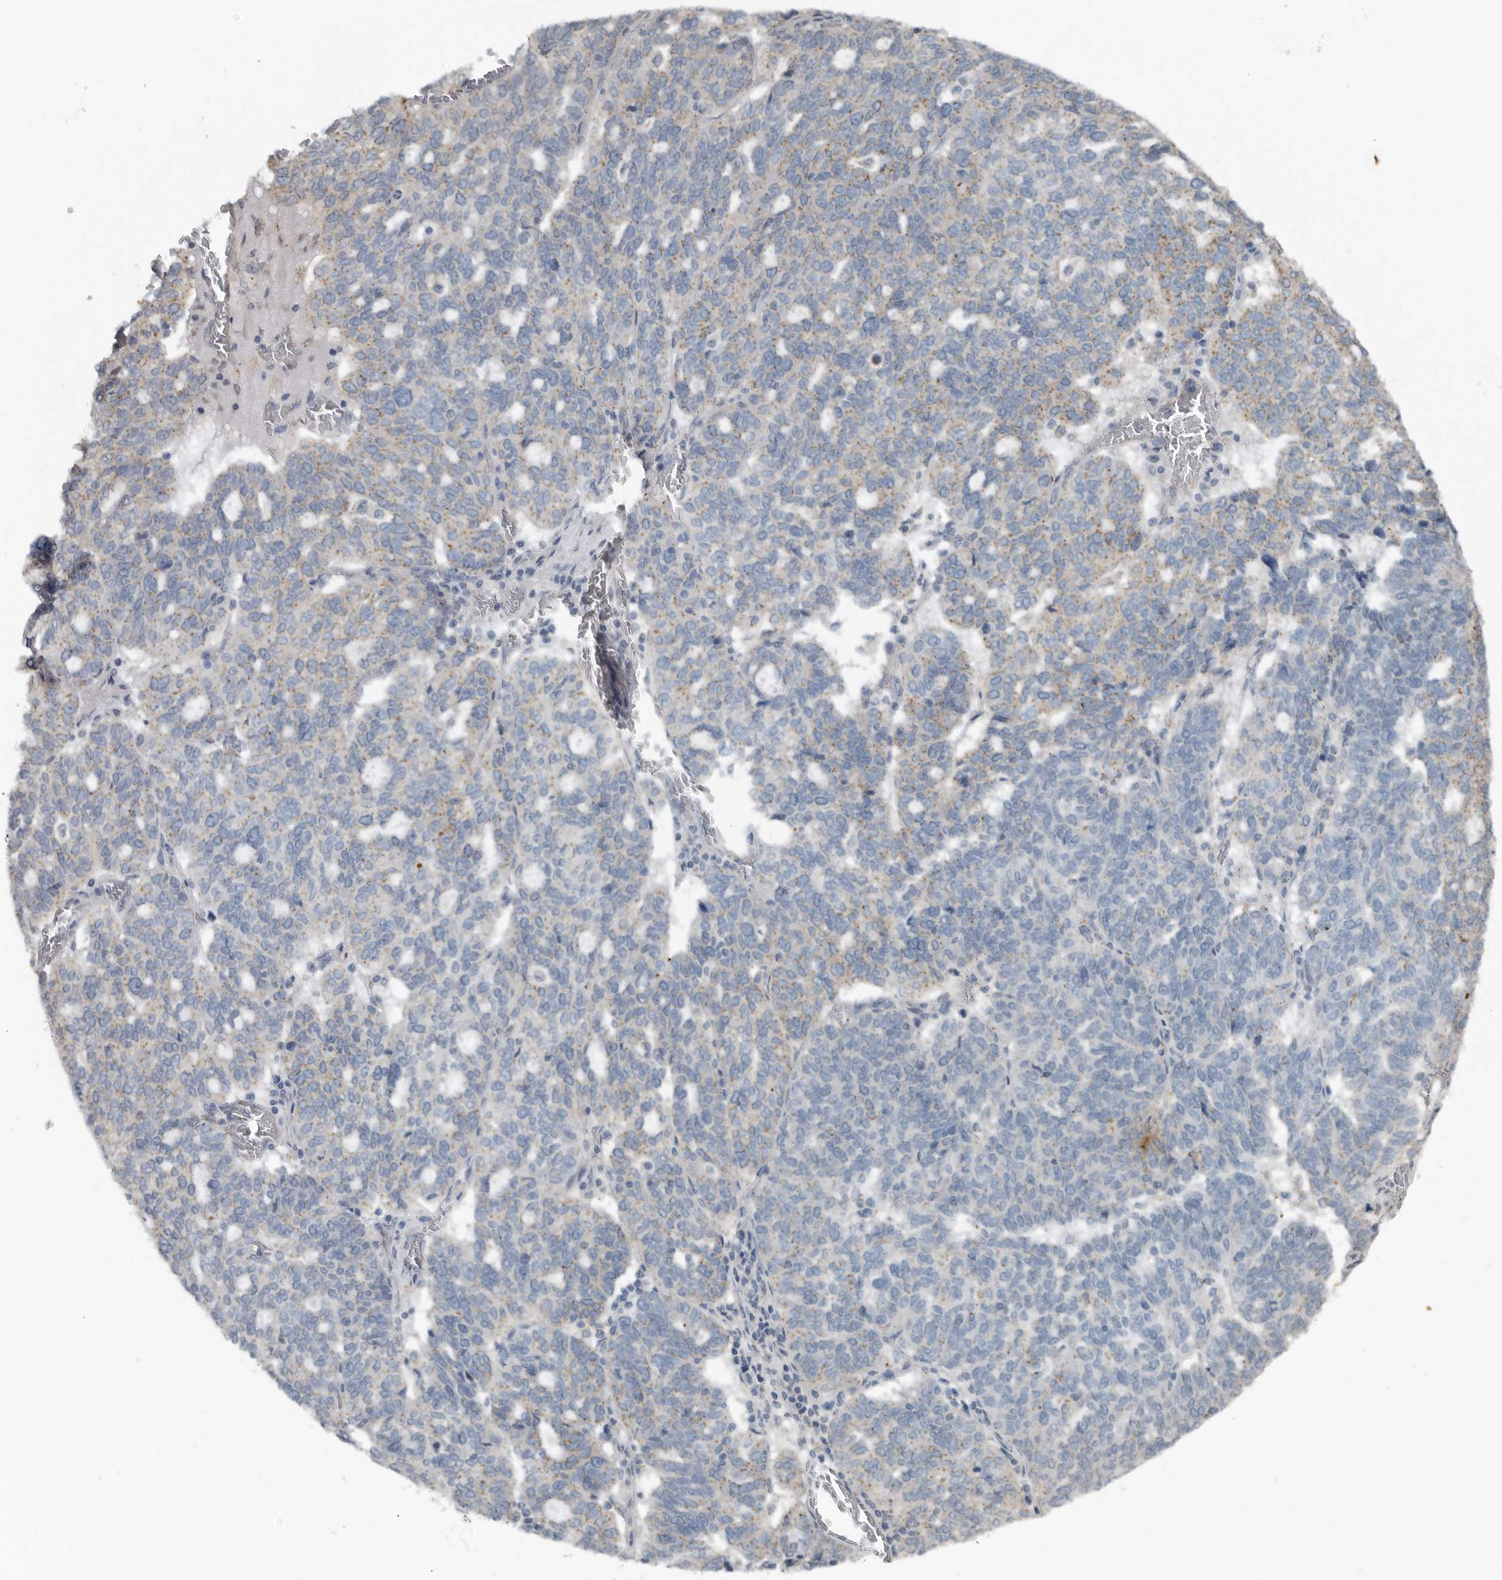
{"staining": {"intensity": "weak", "quantity": "25%-75%", "location": "cytoplasmic/membranous"}, "tissue": "ovarian cancer", "cell_type": "Tumor cells", "image_type": "cancer", "snomed": [{"axis": "morphology", "description": "Cystadenocarcinoma, serous, NOS"}, {"axis": "topography", "description": "Ovary"}], "caption": "Weak cytoplasmic/membranous staining for a protein is identified in approximately 25%-75% of tumor cells of serous cystadenocarcinoma (ovarian) using immunohistochemistry.", "gene": "AFAP1", "patient": {"sex": "female", "age": 59}}